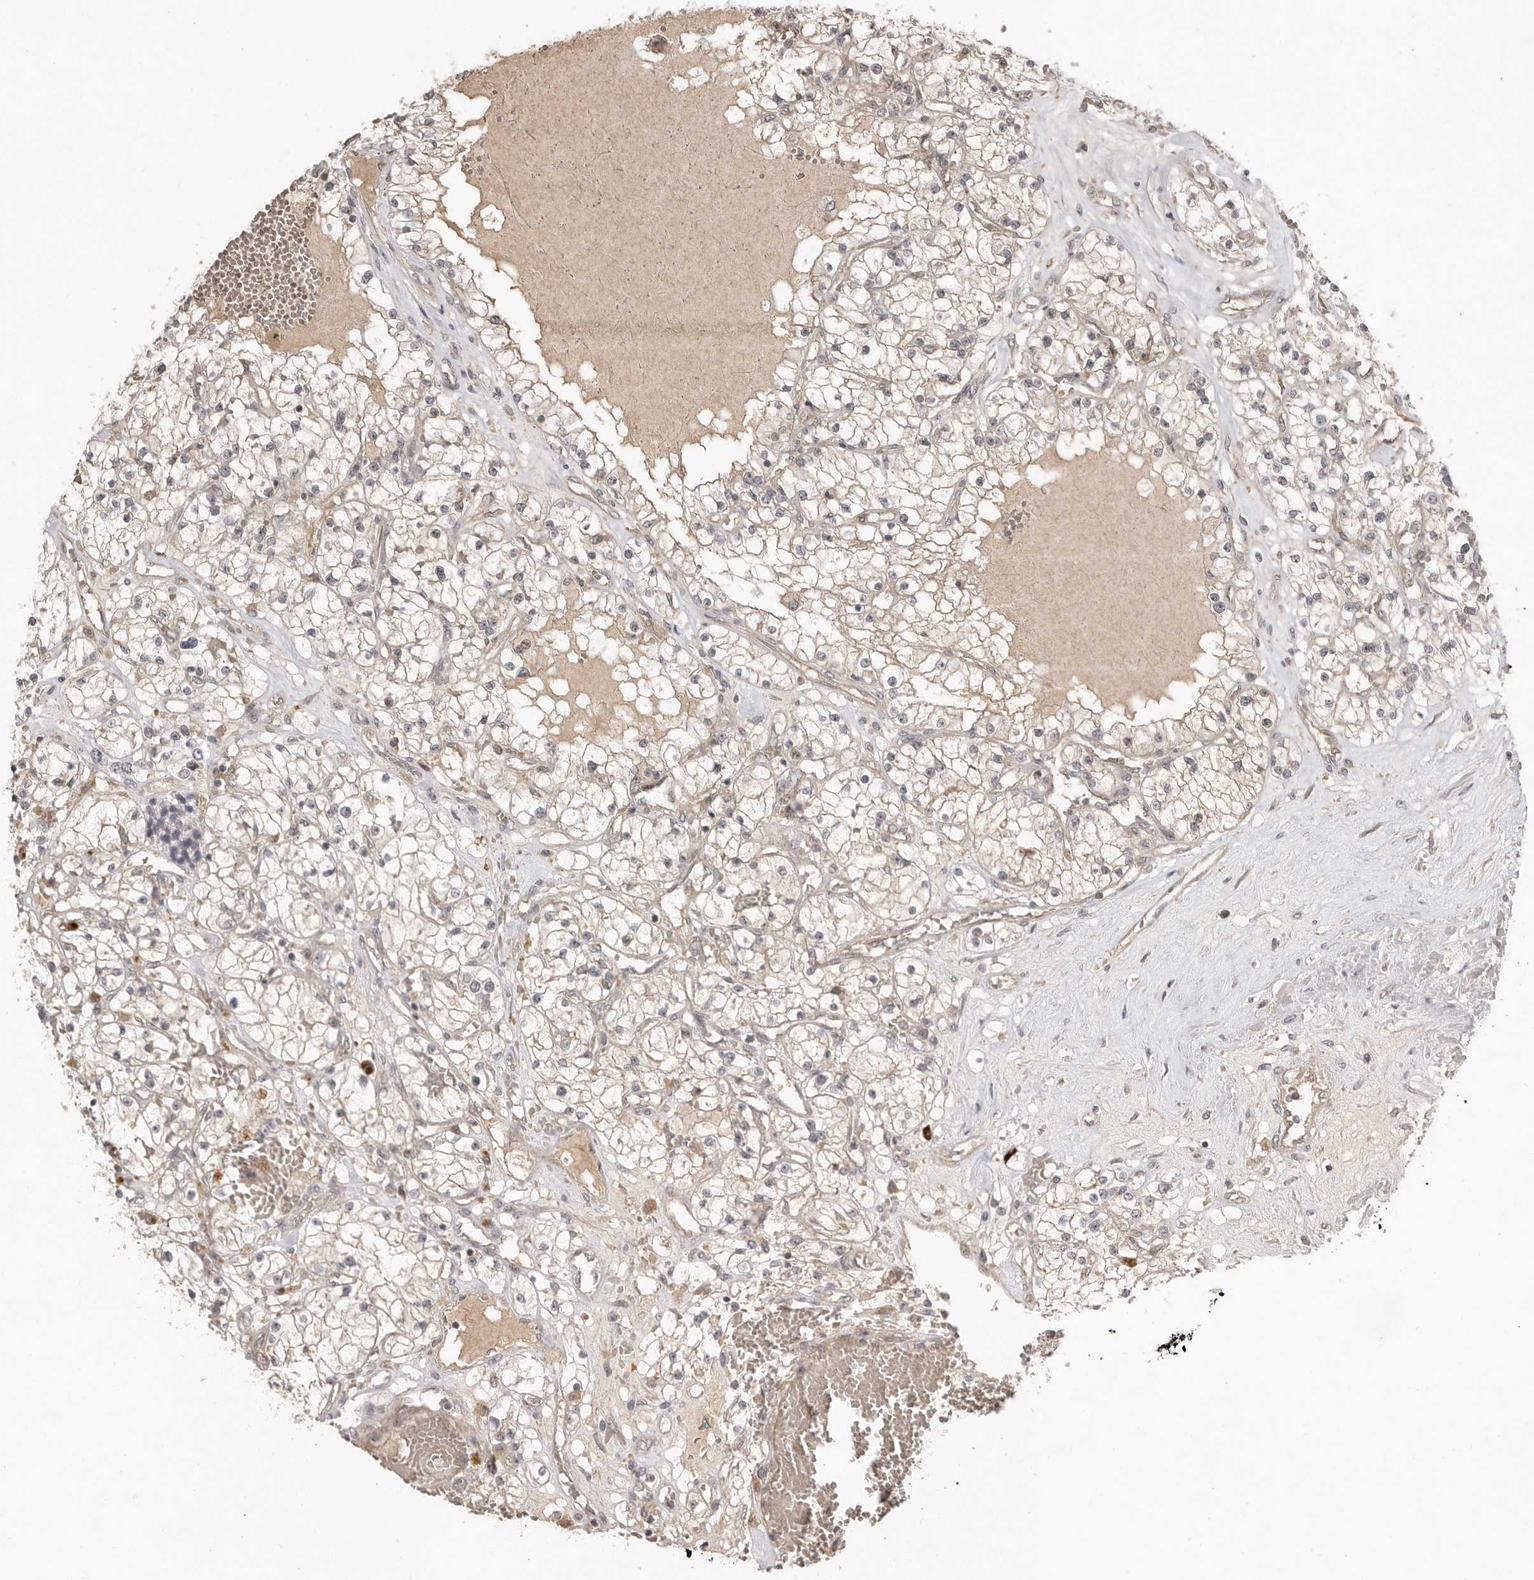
{"staining": {"intensity": "weak", "quantity": "<25%", "location": "cytoplasmic/membranous"}, "tissue": "renal cancer", "cell_type": "Tumor cells", "image_type": "cancer", "snomed": [{"axis": "morphology", "description": "Normal tissue, NOS"}, {"axis": "morphology", "description": "Adenocarcinoma, NOS"}, {"axis": "topography", "description": "Kidney"}], "caption": "DAB (3,3'-diaminobenzidine) immunohistochemical staining of human adenocarcinoma (renal) reveals no significant positivity in tumor cells.", "gene": "TEAD3", "patient": {"sex": "male", "age": 68}}